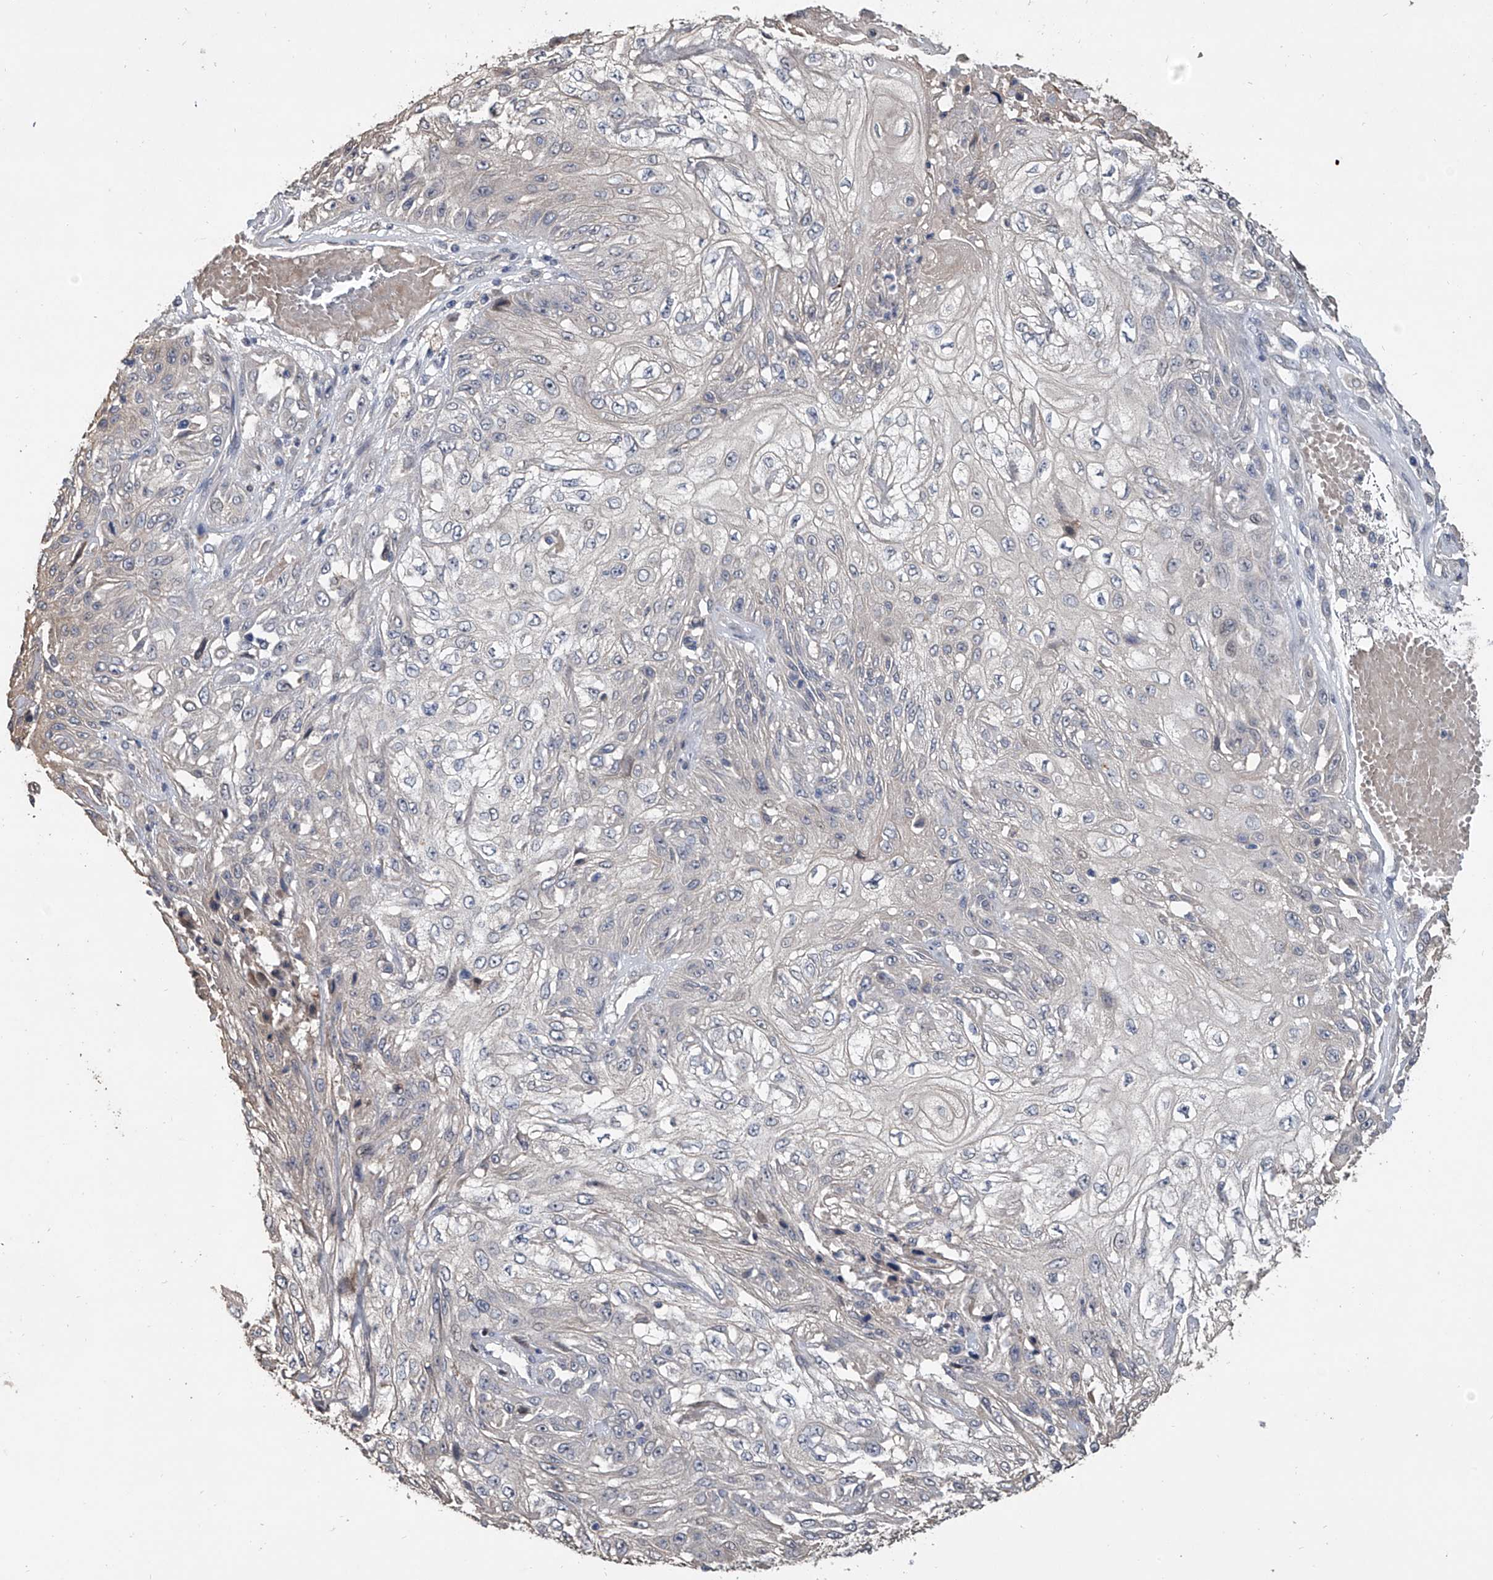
{"staining": {"intensity": "negative", "quantity": "none", "location": "none"}, "tissue": "skin cancer", "cell_type": "Tumor cells", "image_type": "cancer", "snomed": [{"axis": "morphology", "description": "Squamous cell carcinoma, NOS"}, {"axis": "morphology", "description": "Squamous cell carcinoma, metastatic, NOS"}, {"axis": "topography", "description": "Skin"}, {"axis": "topography", "description": "Lymph node"}], "caption": "Tumor cells show no significant staining in metastatic squamous cell carcinoma (skin). (Brightfield microscopy of DAB immunohistochemistry (IHC) at high magnification).", "gene": "DOCK9", "patient": {"sex": "male", "age": 75}}